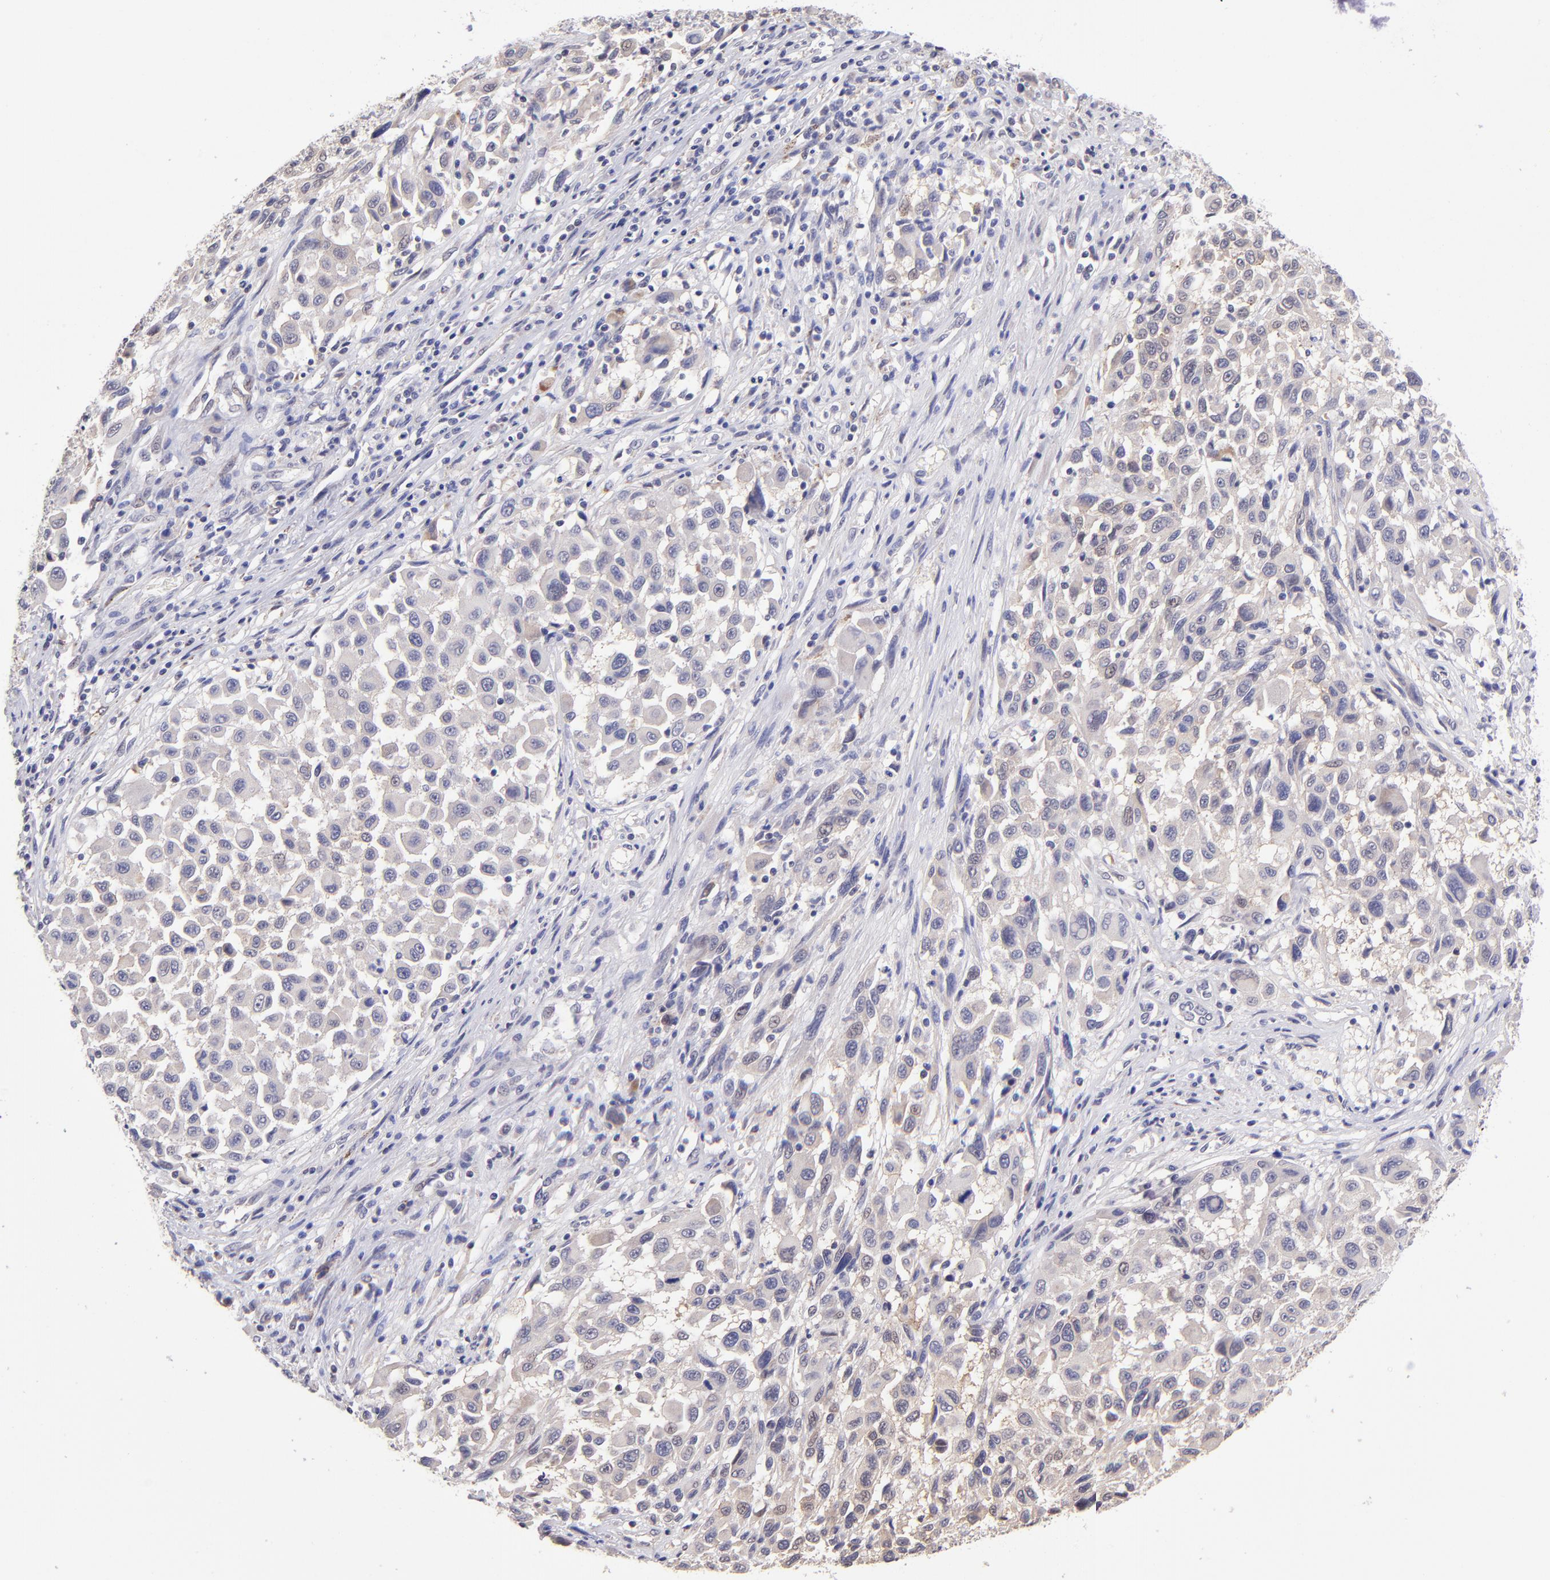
{"staining": {"intensity": "weak", "quantity": "<25%", "location": "cytoplasmic/membranous"}, "tissue": "melanoma", "cell_type": "Tumor cells", "image_type": "cancer", "snomed": [{"axis": "morphology", "description": "Malignant melanoma, Metastatic site"}, {"axis": "topography", "description": "Lymph node"}], "caption": "This is an IHC photomicrograph of melanoma. There is no expression in tumor cells.", "gene": "NSF", "patient": {"sex": "male", "age": 61}}